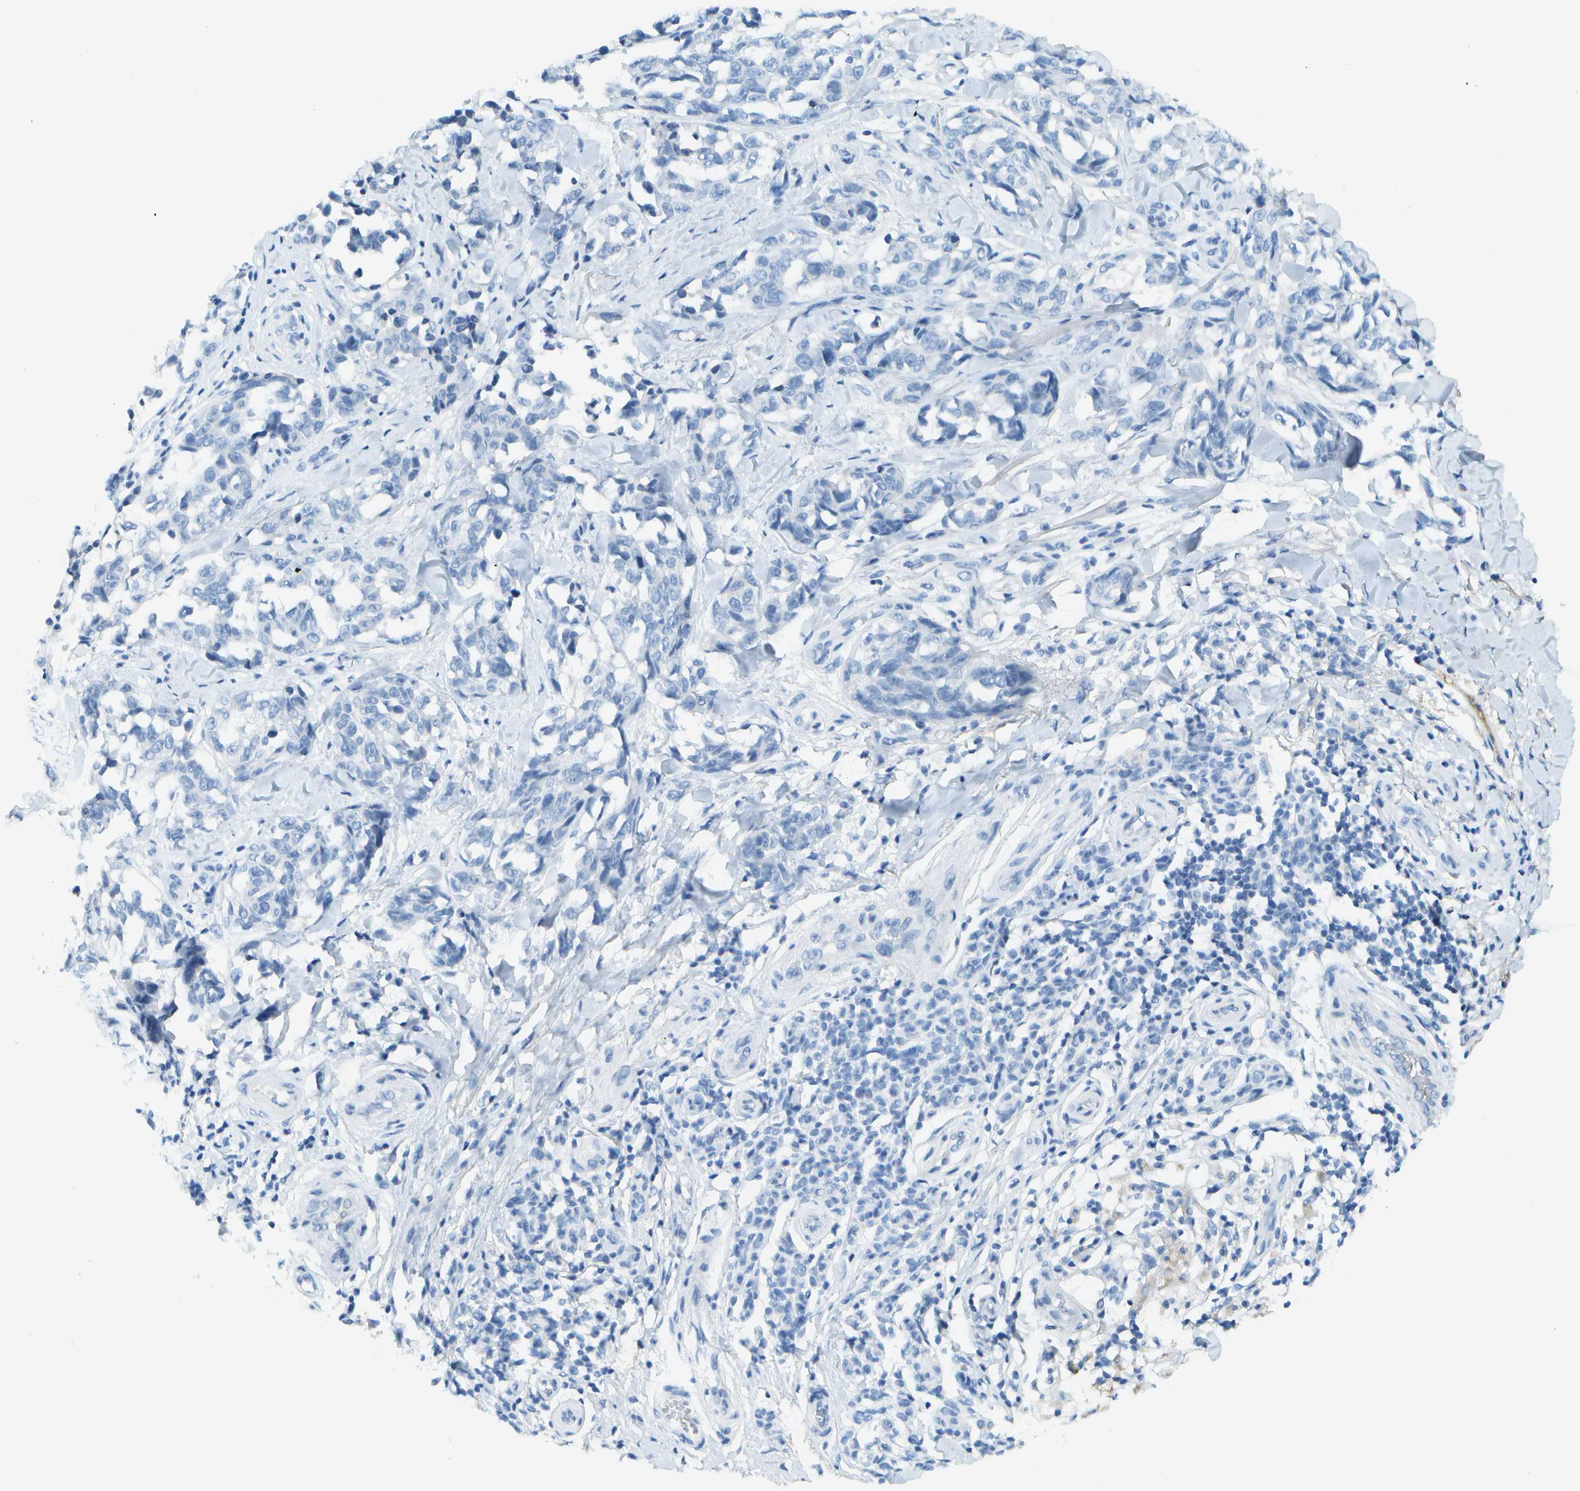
{"staining": {"intensity": "negative", "quantity": "none", "location": "none"}, "tissue": "melanoma", "cell_type": "Tumor cells", "image_type": "cancer", "snomed": [{"axis": "morphology", "description": "Malignant melanoma, NOS"}, {"axis": "topography", "description": "Skin"}], "caption": "Immunohistochemical staining of human melanoma demonstrates no significant staining in tumor cells. (Stains: DAB (3,3'-diaminobenzidine) IHC with hematoxylin counter stain, Microscopy: brightfield microscopy at high magnification).", "gene": "C1S", "patient": {"sex": "female", "age": 64}}